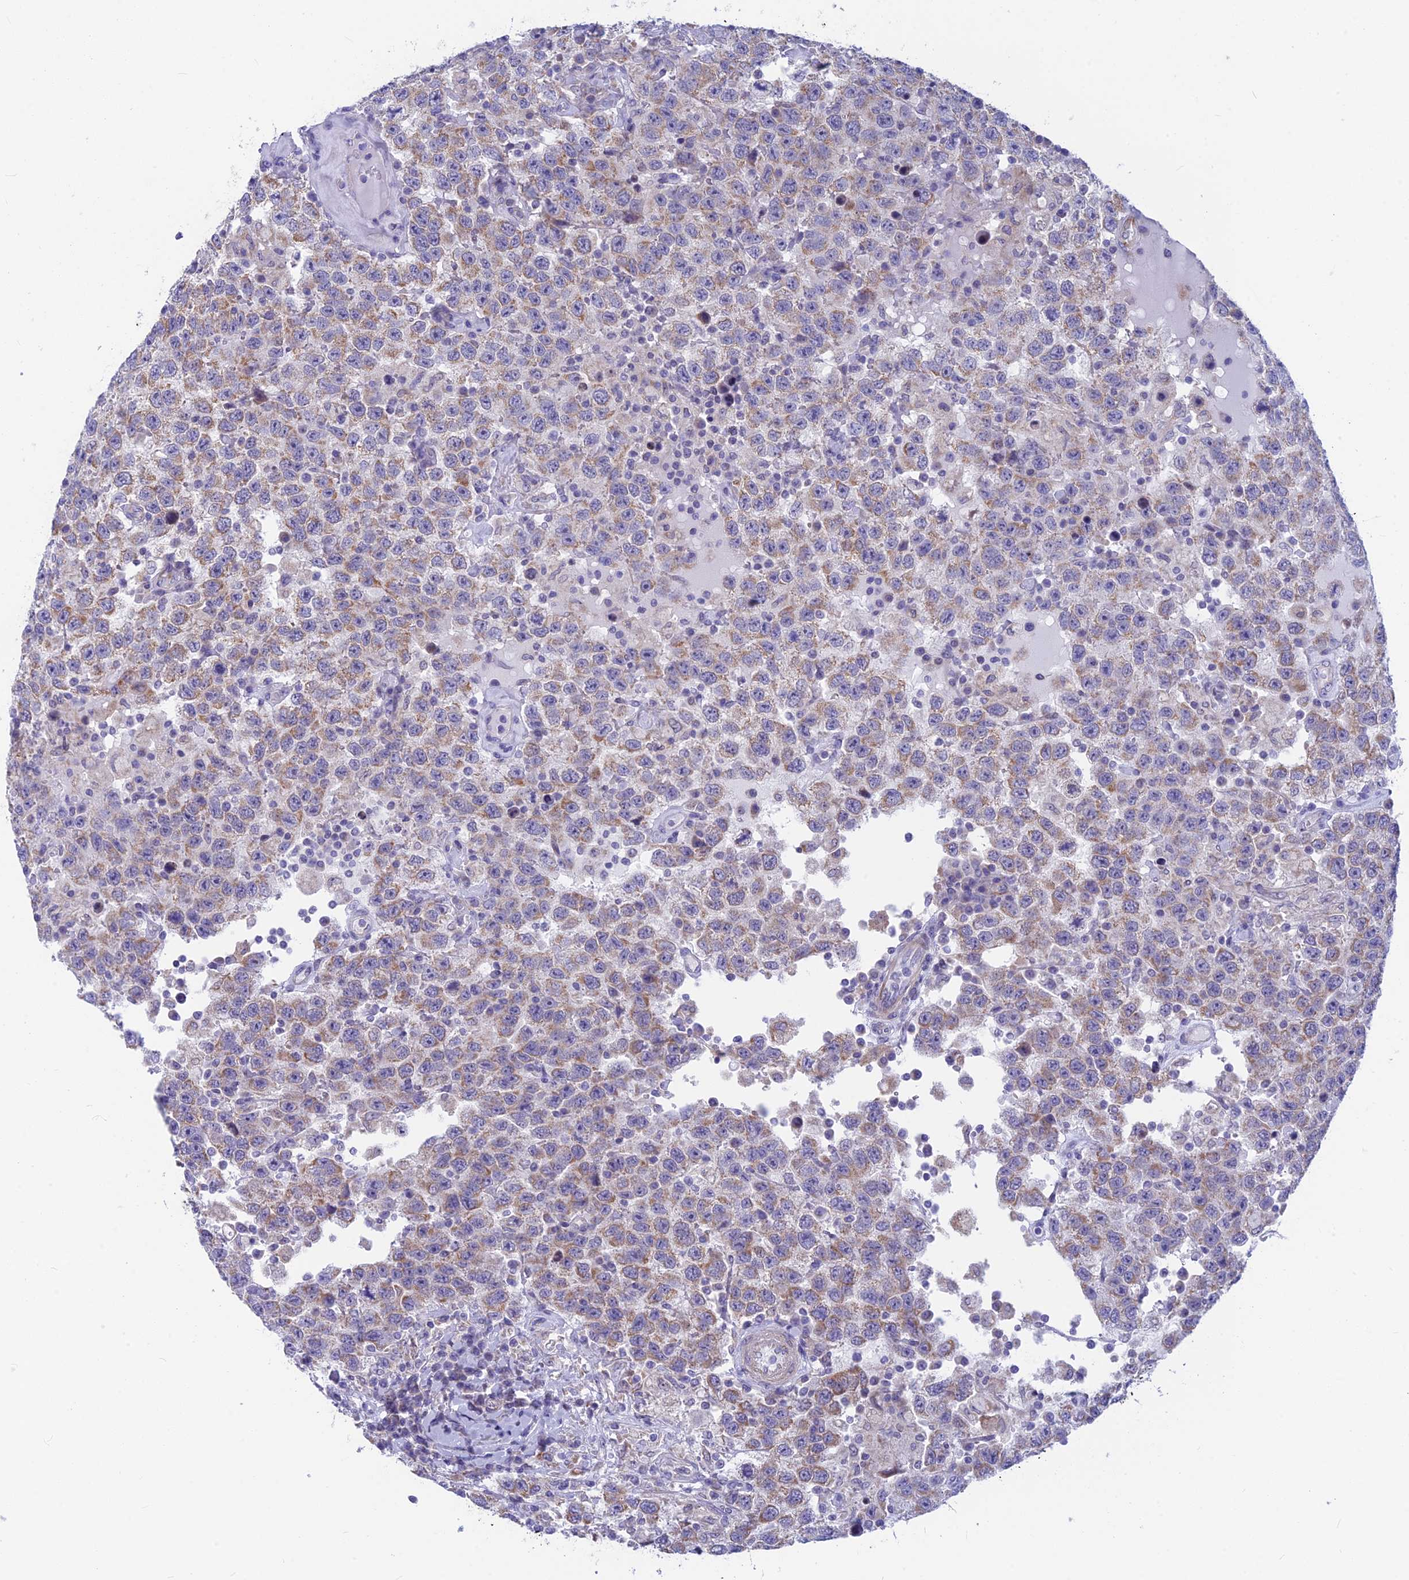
{"staining": {"intensity": "weak", "quantity": ">75%", "location": "cytoplasmic/membranous"}, "tissue": "testis cancer", "cell_type": "Tumor cells", "image_type": "cancer", "snomed": [{"axis": "morphology", "description": "Seminoma, NOS"}, {"axis": "topography", "description": "Testis"}], "caption": "IHC (DAB) staining of testis seminoma displays weak cytoplasmic/membranous protein expression in approximately >75% of tumor cells. (brown staining indicates protein expression, while blue staining denotes nuclei).", "gene": "PLAC9", "patient": {"sex": "male", "age": 41}}